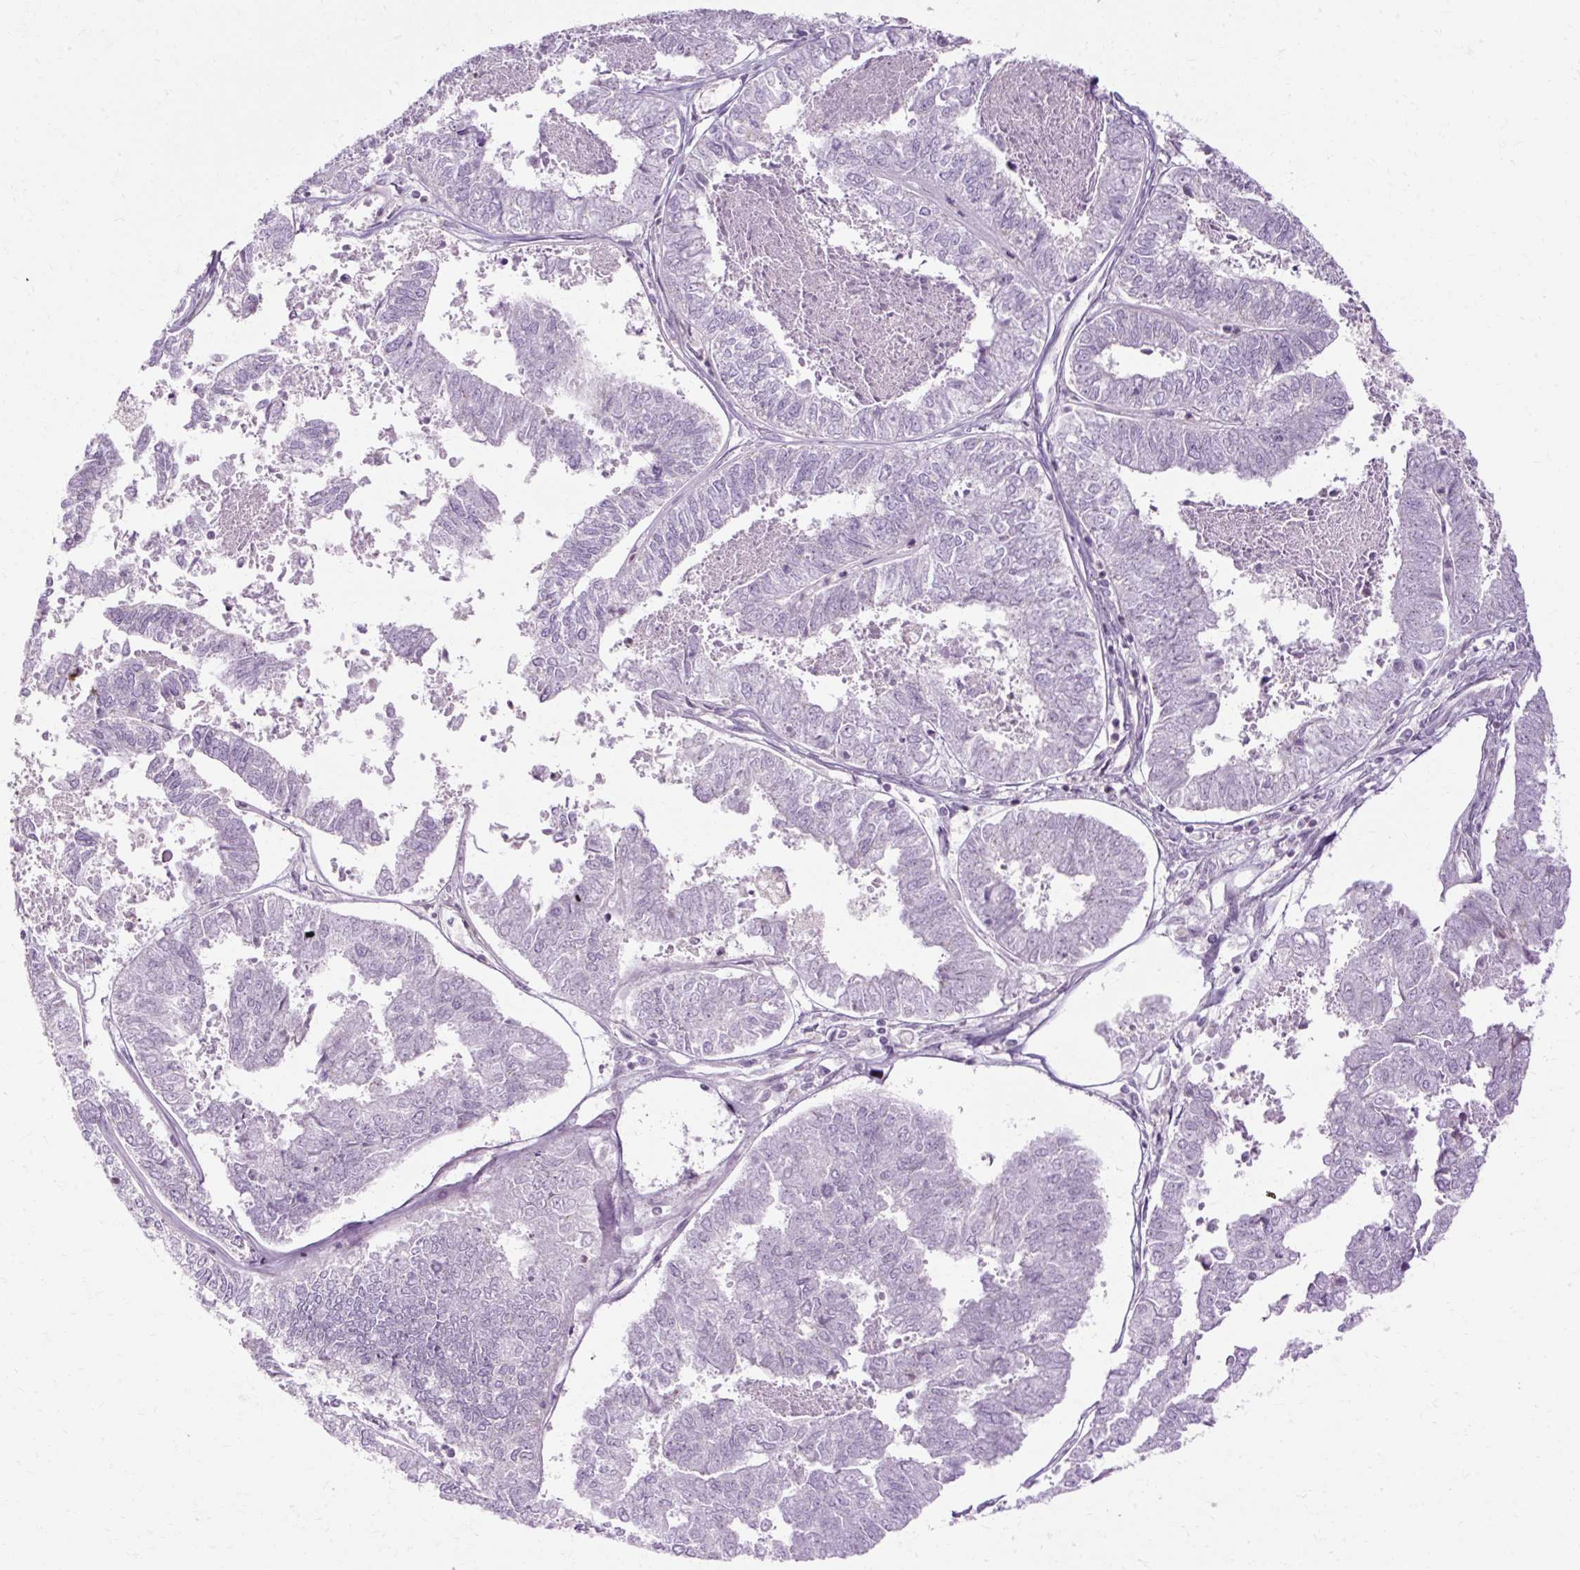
{"staining": {"intensity": "negative", "quantity": "none", "location": "none"}, "tissue": "endometrial cancer", "cell_type": "Tumor cells", "image_type": "cancer", "snomed": [{"axis": "morphology", "description": "Adenocarcinoma, NOS"}, {"axis": "topography", "description": "Endometrium"}], "caption": "This is an immunohistochemistry (IHC) micrograph of endometrial cancer (adenocarcinoma). There is no expression in tumor cells.", "gene": "HSD11B1", "patient": {"sex": "female", "age": 73}}